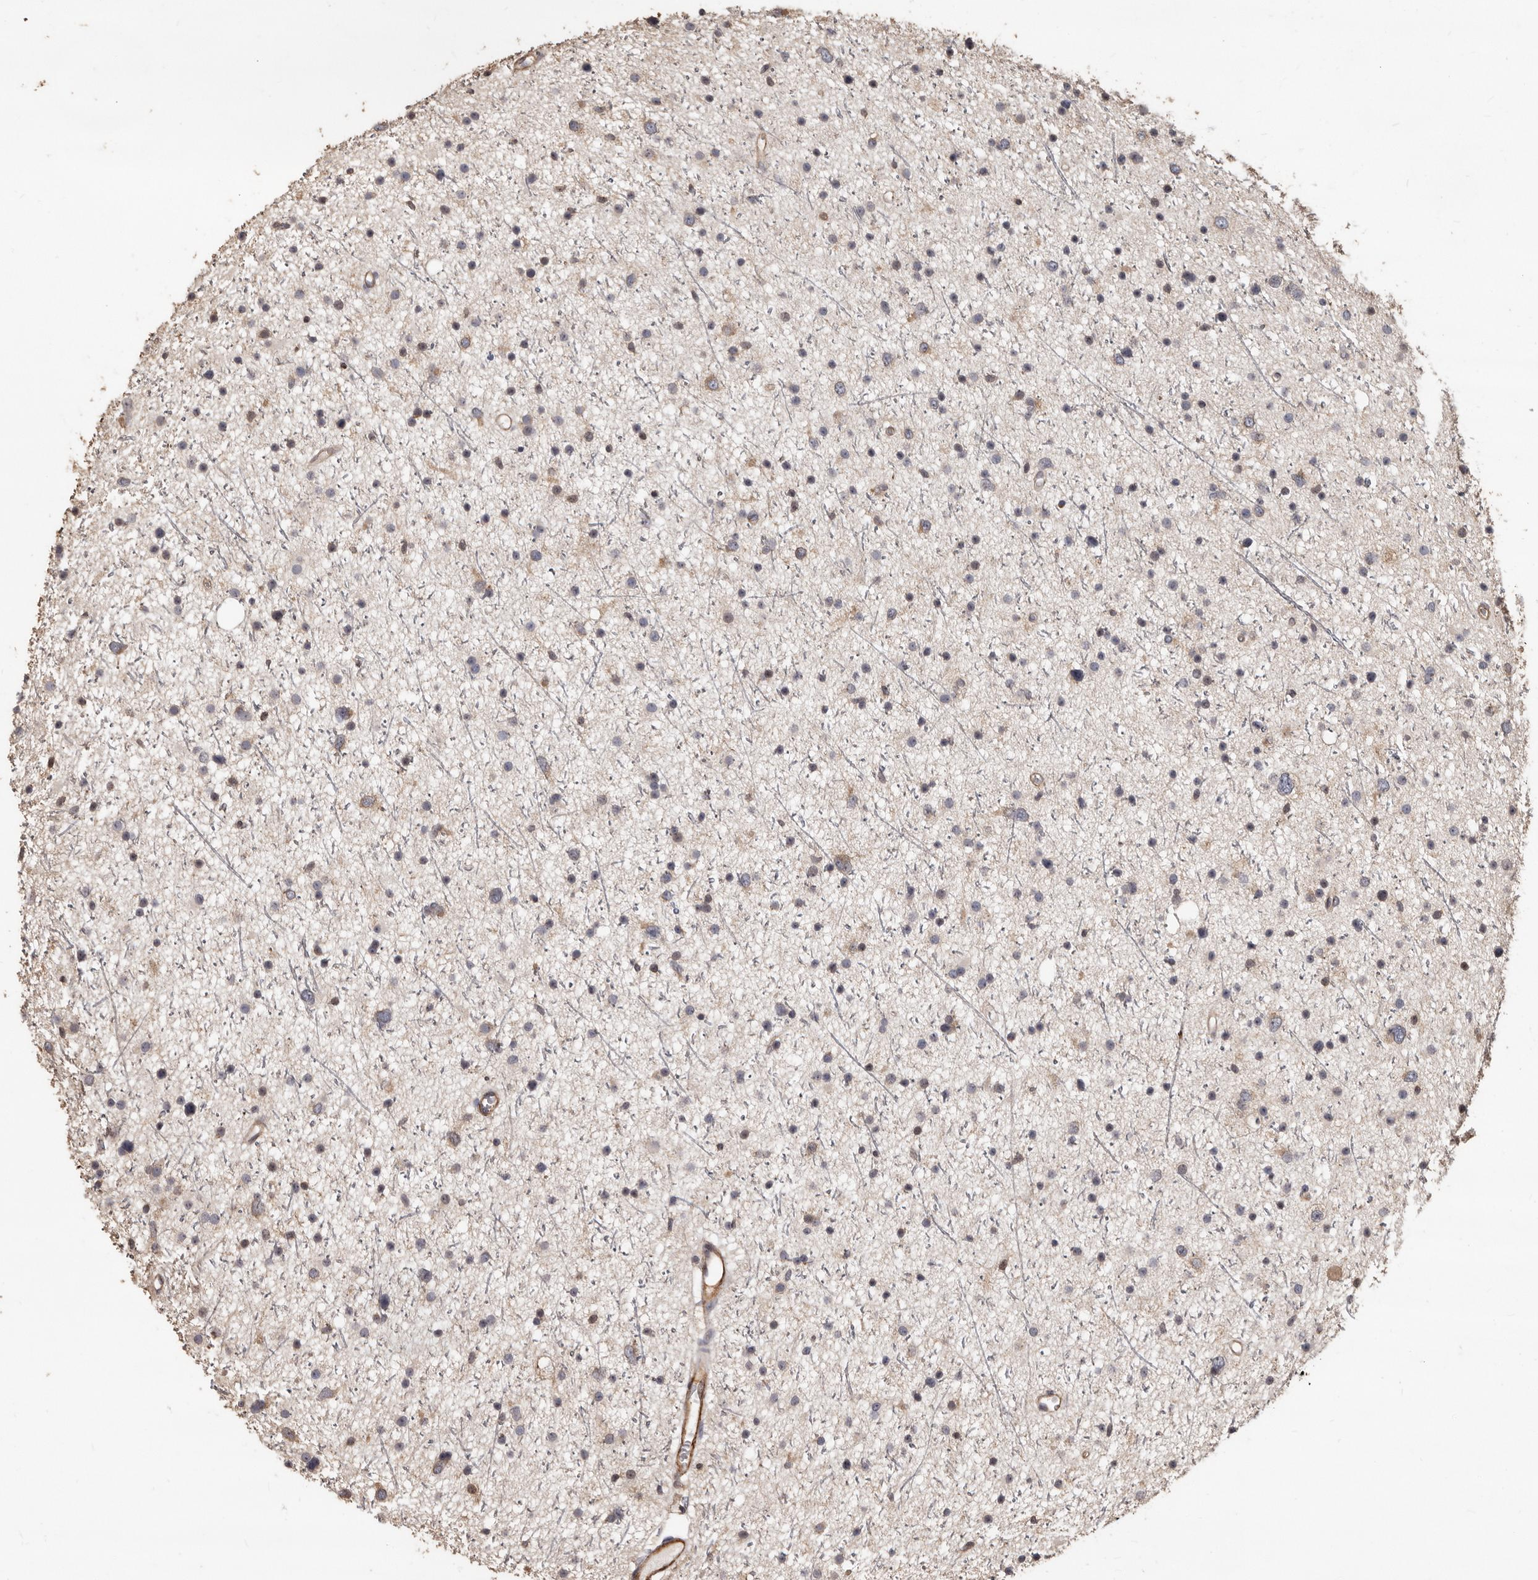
{"staining": {"intensity": "weak", "quantity": "<25%", "location": "cytoplasmic/membranous"}, "tissue": "glioma", "cell_type": "Tumor cells", "image_type": "cancer", "snomed": [{"axis": "morphology", "description": "Glioma, malignant, Low grade"}, {"axis": "topography", "description": "Cerebral cortex"}], "caption": "Tumor cells show no significant protein positivity in malignant low-grade glioma.", "gene": "GSK3A", "patient": {"sex": "female", "age": 39}}